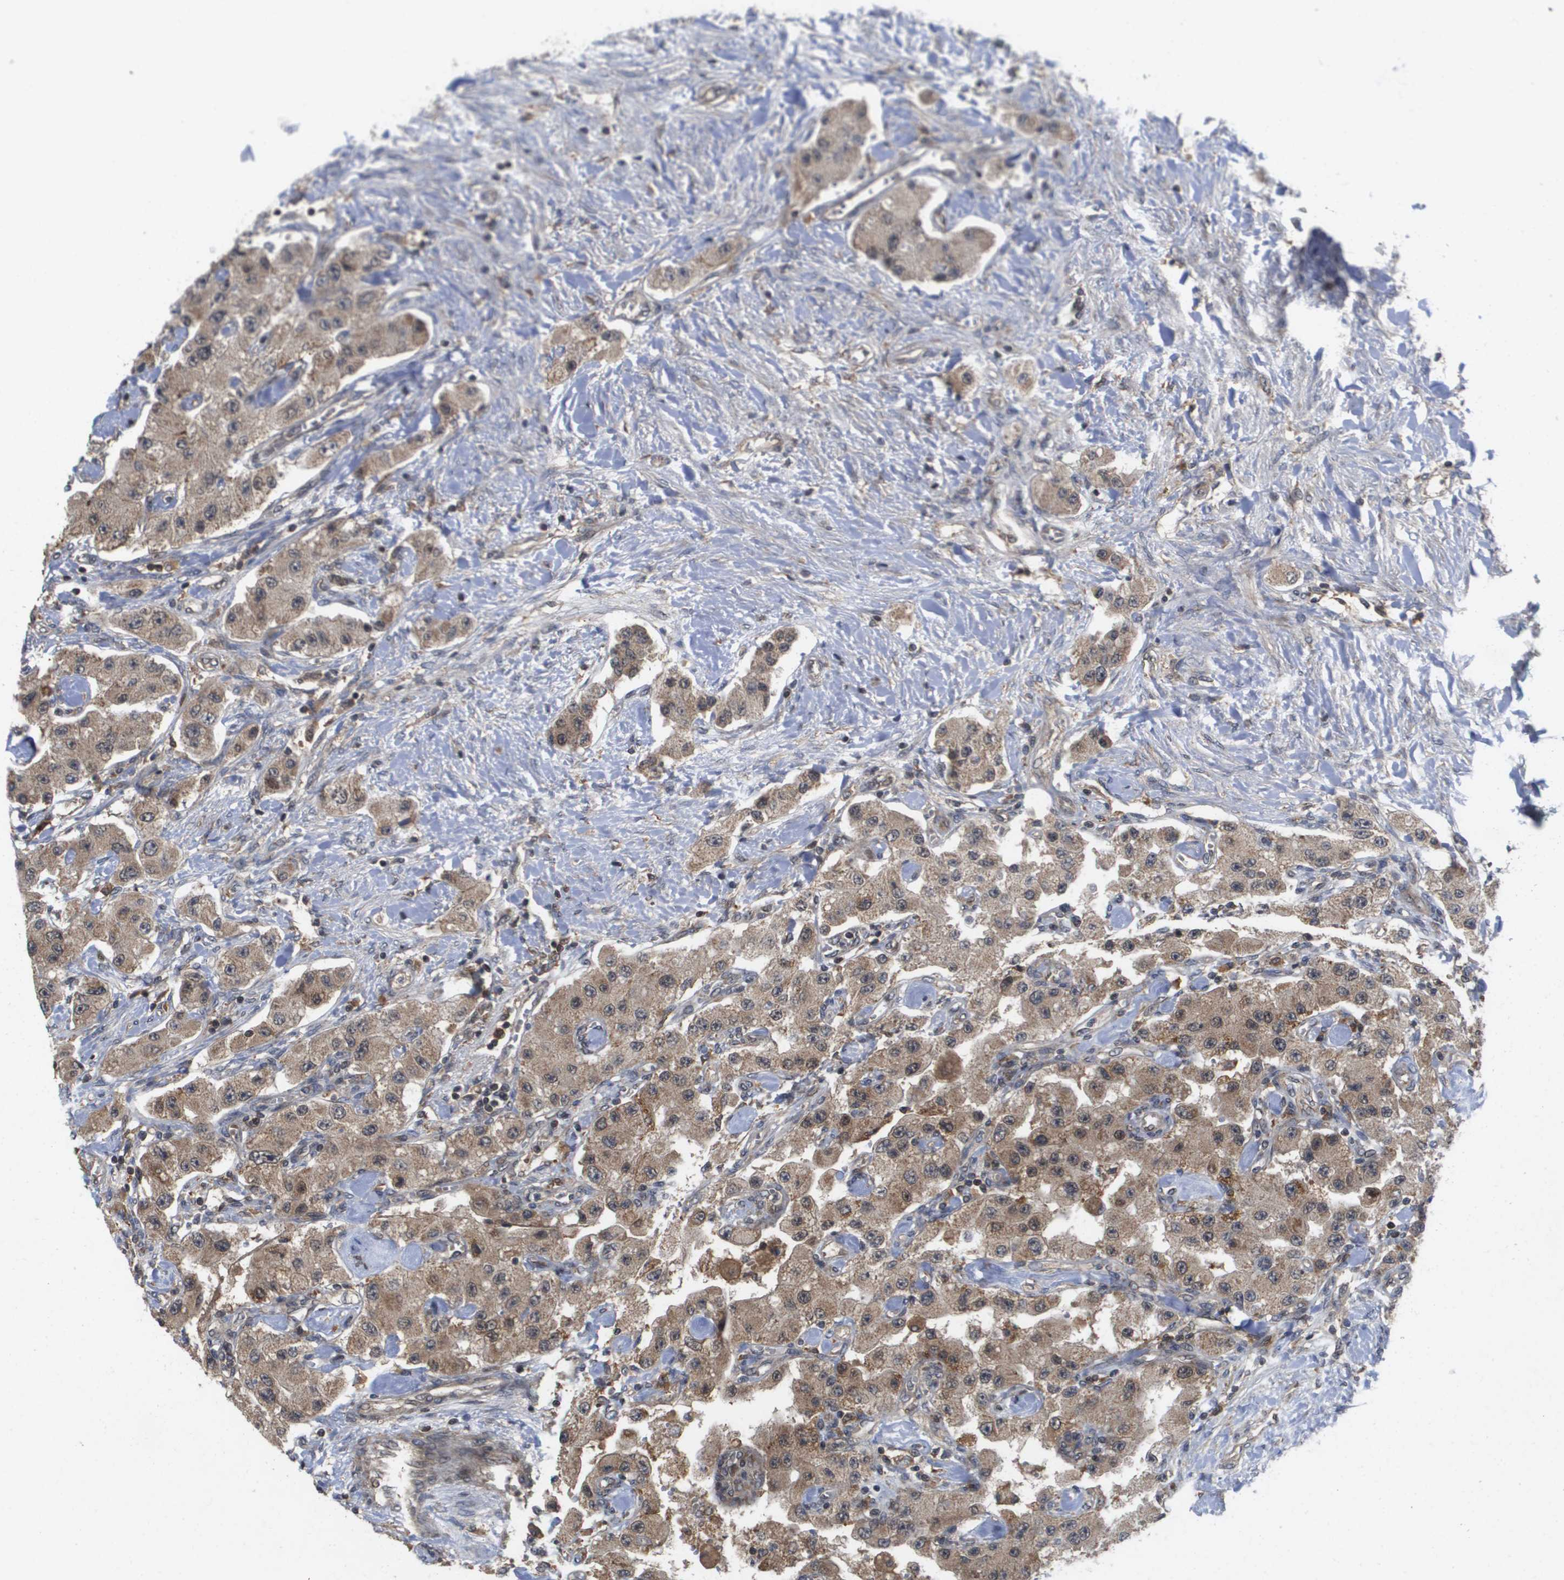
{"staining": {"intensity": "weak", "quantity": ">75%", "location": "cytoplasmic/membranous"}, "tissue": "carcinoid", "cell_type": "Tumor cells", "image_type": "cancer", "snomed": [{"axis": "morphology", "description": "Carcinoid, malignant, NOS"}, {"axis": "topography", "description": "Pancreas"}], "caption": "There is low levels of weak cytoplasmic/membranous positivity in tumor cells of carcinoid (malignant), as demonstrated by immunohistochemical staining (brown color).", "gene": "RBM38", "patient": {"sex": "male", "age": 41}}